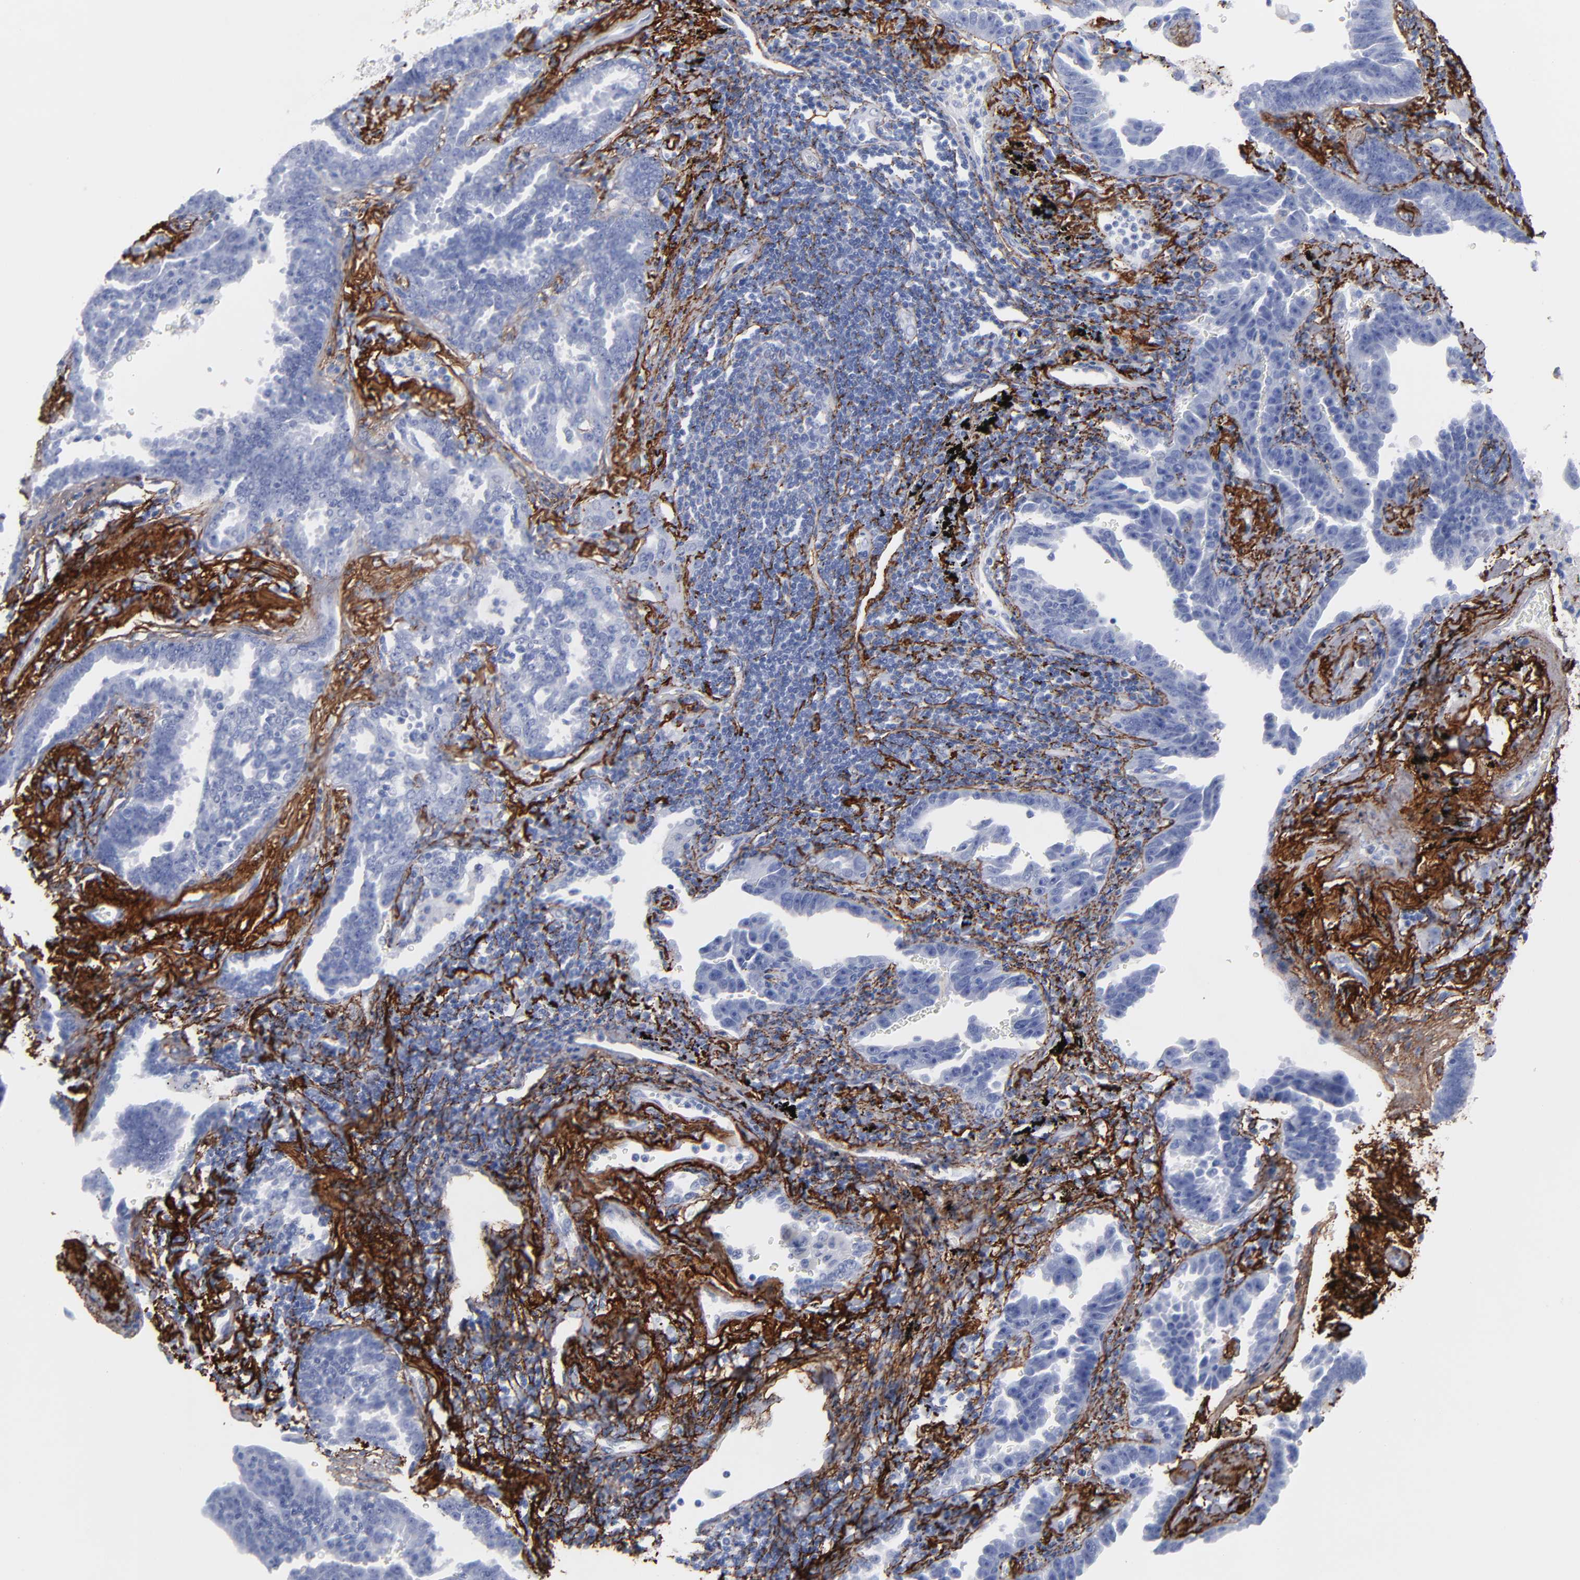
{"staining": {"intensity": "negative", "quantity": "none", "location": "none"}, "tissue": "lung cancer", "cell_type": "Tumor cells", "image_type": "cancer", "snomed": [{"axis": "morphology", "description": "Adenocarcinoma, NOS"}, {"axis": "topography", "description": "Lung"}], "caption": "Immunohistochemical staining of lung adenocarcinoma reveals no significant staining in tumor cells.", "gene": "EMILIN1", "patient": {"sex": "female", "age": 64}}